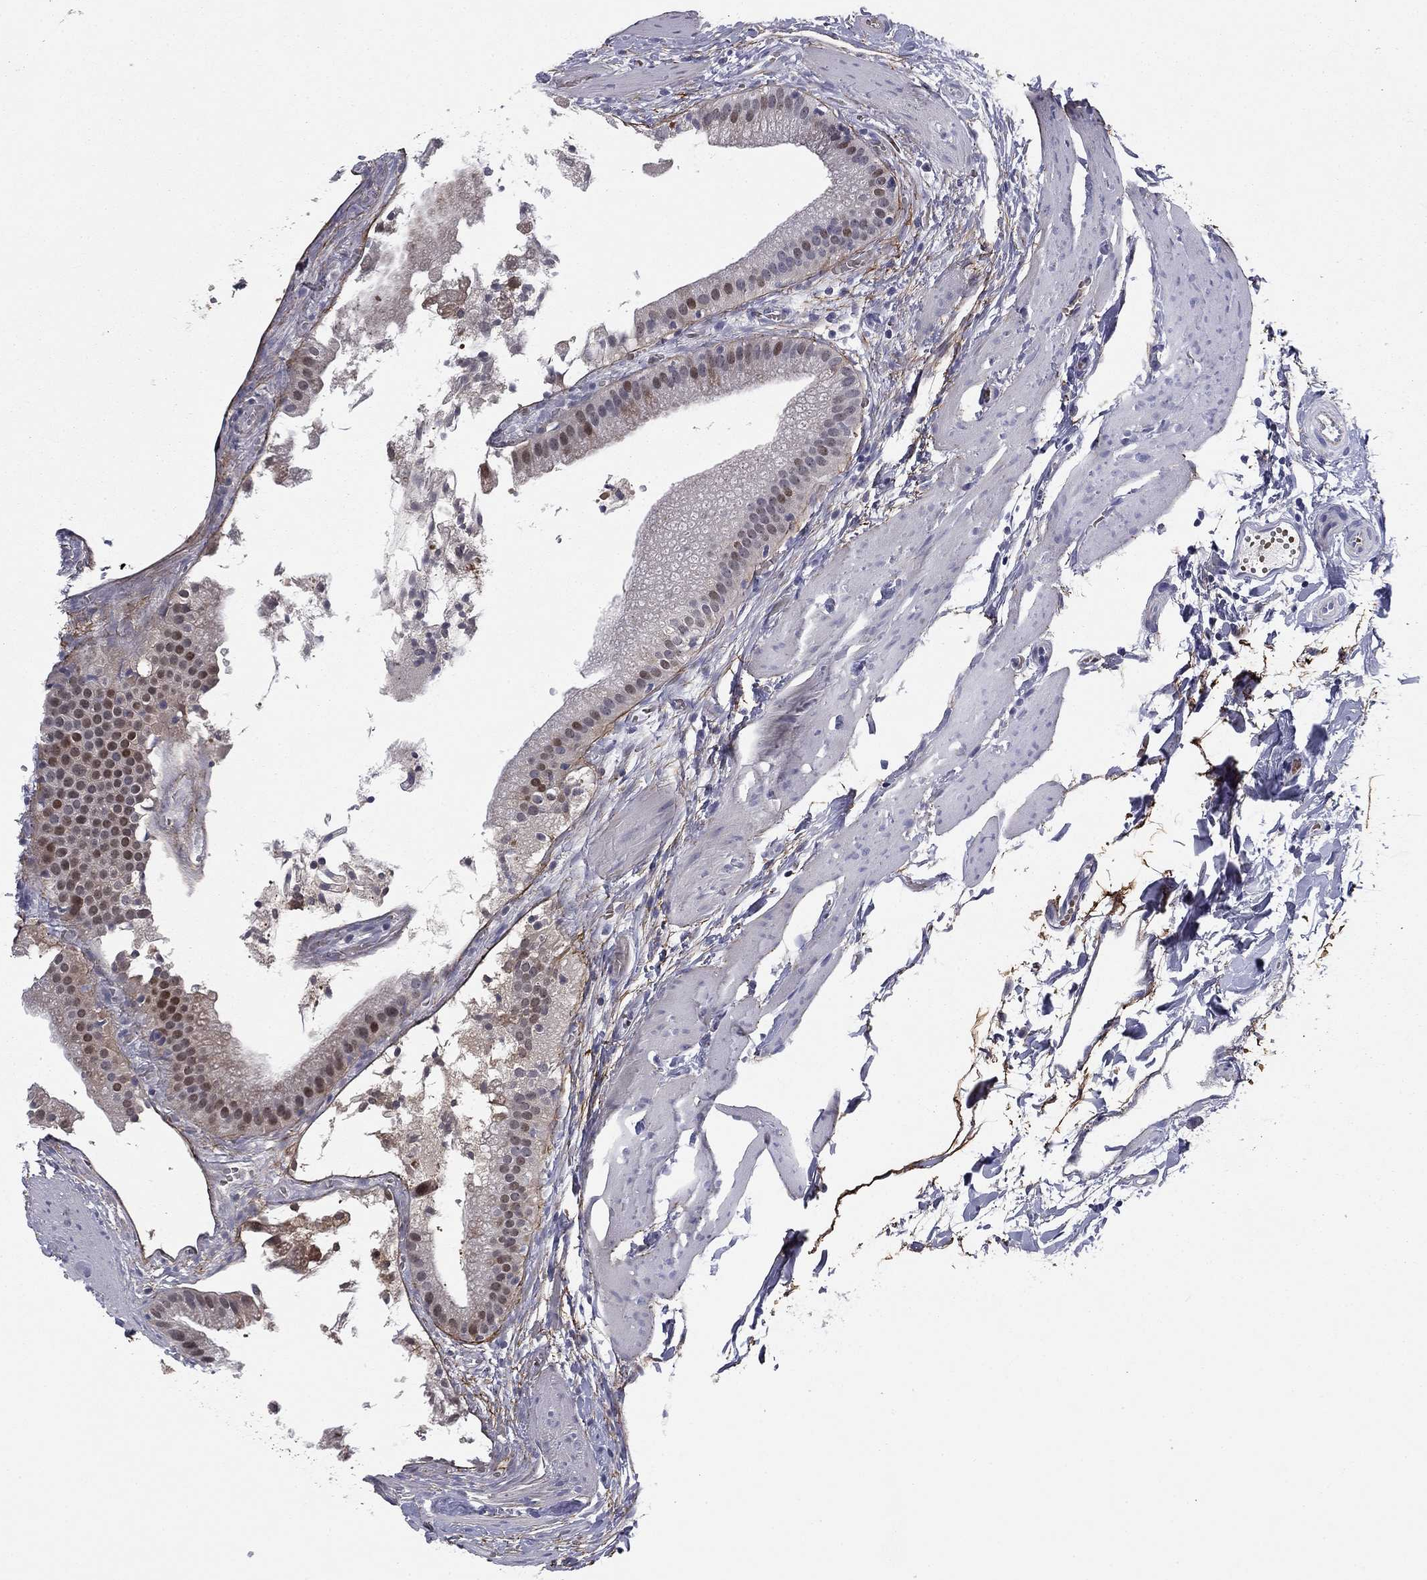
{"staining": {"intensity": "moderate", "quantity": "25%-75%", "location": "nuclear"}, "tissue": "gallbladder", "cell_type": "Glandular cells", "image_type": "normal", "snomed": [{"axis": "morphology", "description": "Normal tissue, NOS"}, {"axis": "topography", "description": "Gallbladder"}], "caption": "High-power microscopy captured an immunohistochemistry photomicrograph of normal gallbladder, revealing moderate nuclear positivity in approximately 25%-75% of glandular cells.", "gene": "REXO5", "patient": {"sex": "male", "age": 67}}